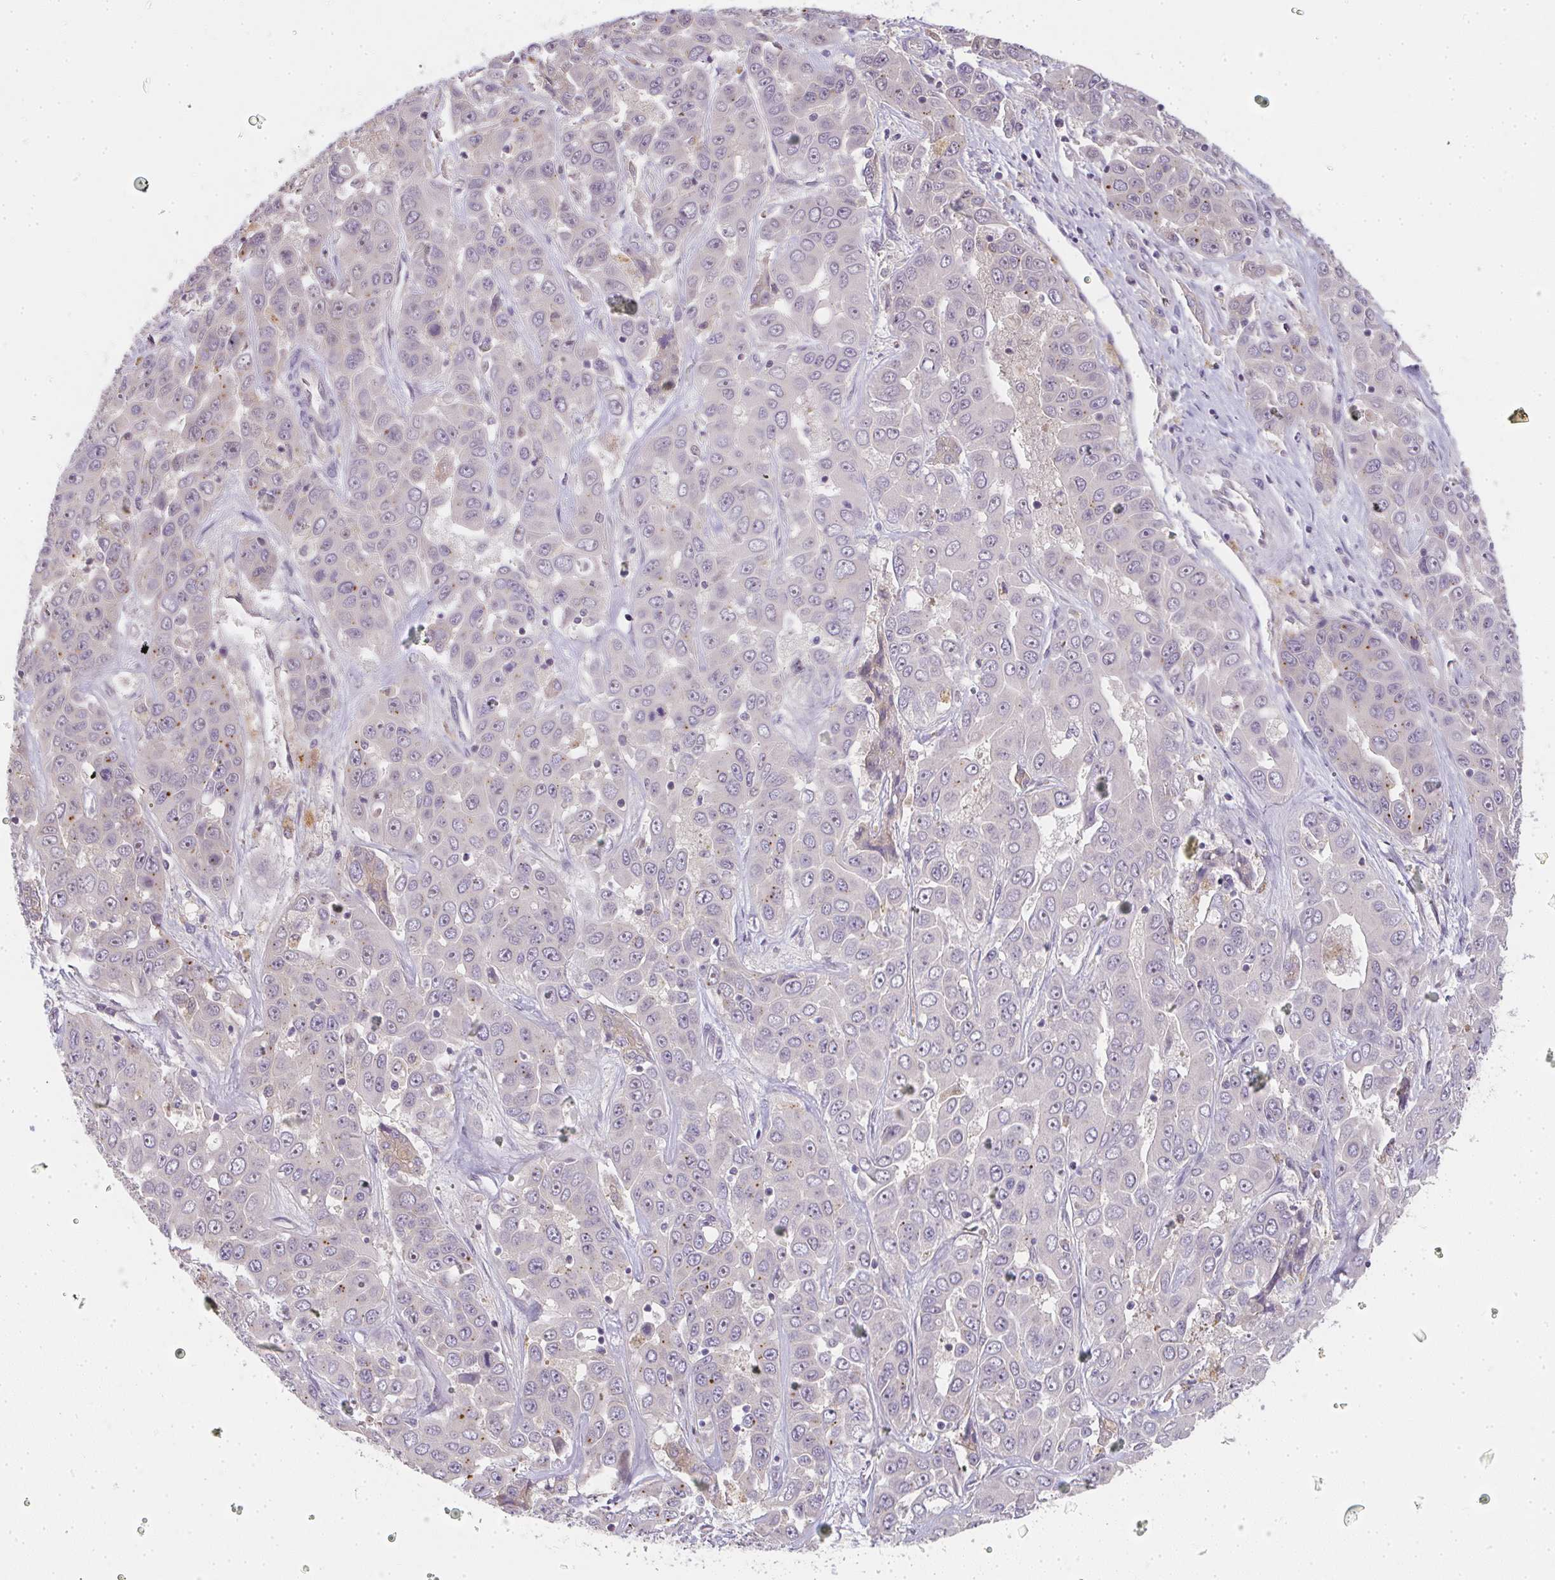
{"staining": {"intensity": "negative", "quantity": "none", "location": "none"}, "tissue": "liver cancer", "cell_type": "Tumor cells", "image_type": "cancer", "snomed": [{"axis": "morphology", "description": "Cholangiocarcinoma"}, {"axis": "topography", "description": "Liver"}], "caption": "The IHC image has no significant positivity in tumor cells of liver cancer tissue. (DAB (3,3'-diaminobenzidine) IHC with hematoxylin counter stain).", "gene": "SLC35B3", "patient": {"sex": "female", "age": 52}}